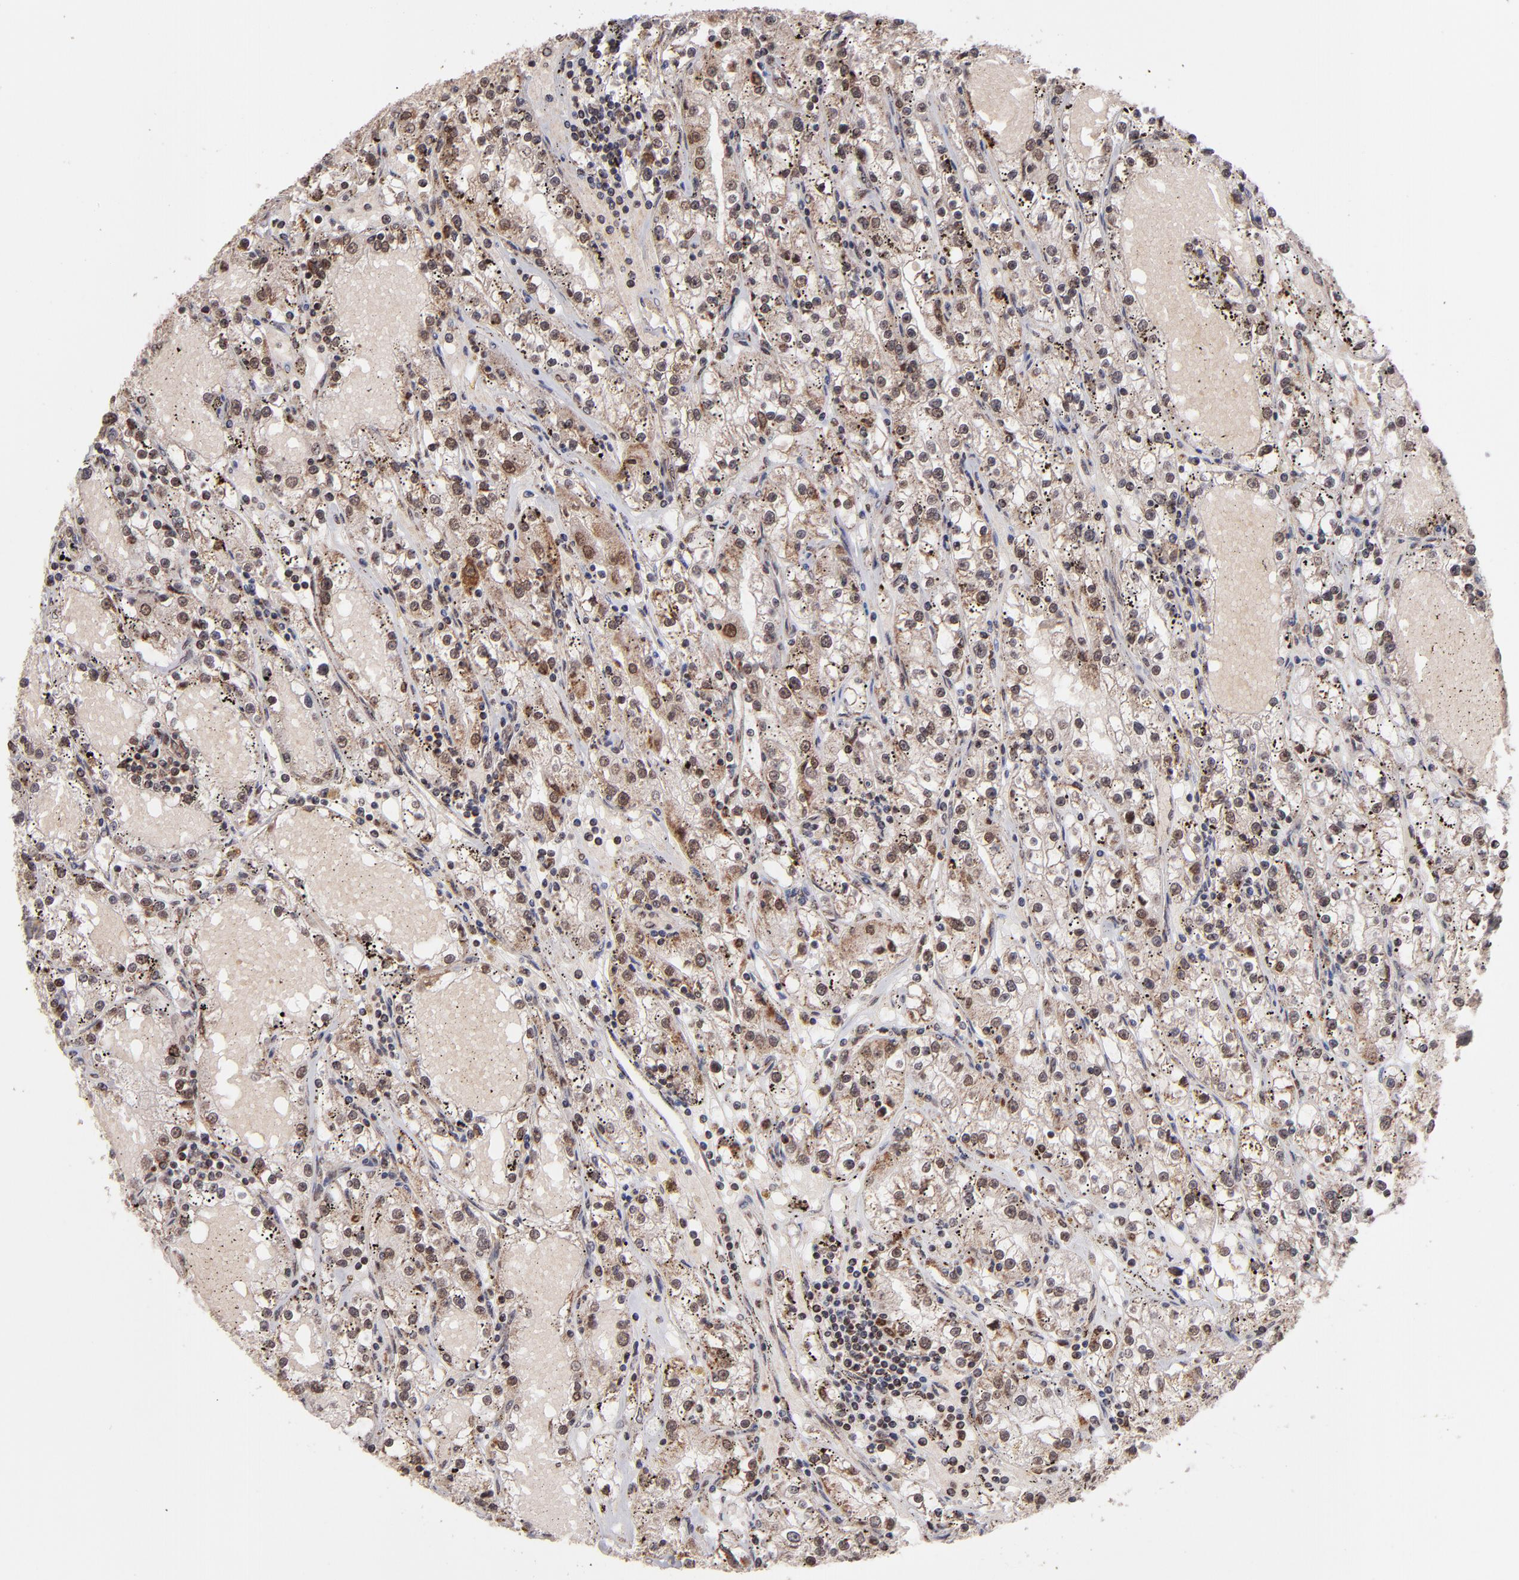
{"staining": {"intensity": "moderate", "quantity": ">75%", "location": "cytoplasmic/membranous,nuclear"}, "tissue": "renal cancer", "cell_type": "Tumor cells", "image_type": "cancer", "snomed": [{"axis": "morphology", "description": "Adenocarcinoma, NOS"}, {"axis": "topography", "description": "Kidney"}], "caption": "Protein staining of renal adenocarcinoma tissue demonstrates moderate cytoplasmic/membranous and nuclear staining in about >75% of tumor cells.", "gene": "TOP1MT", "patient": {"sex": "male", "age": 56}}